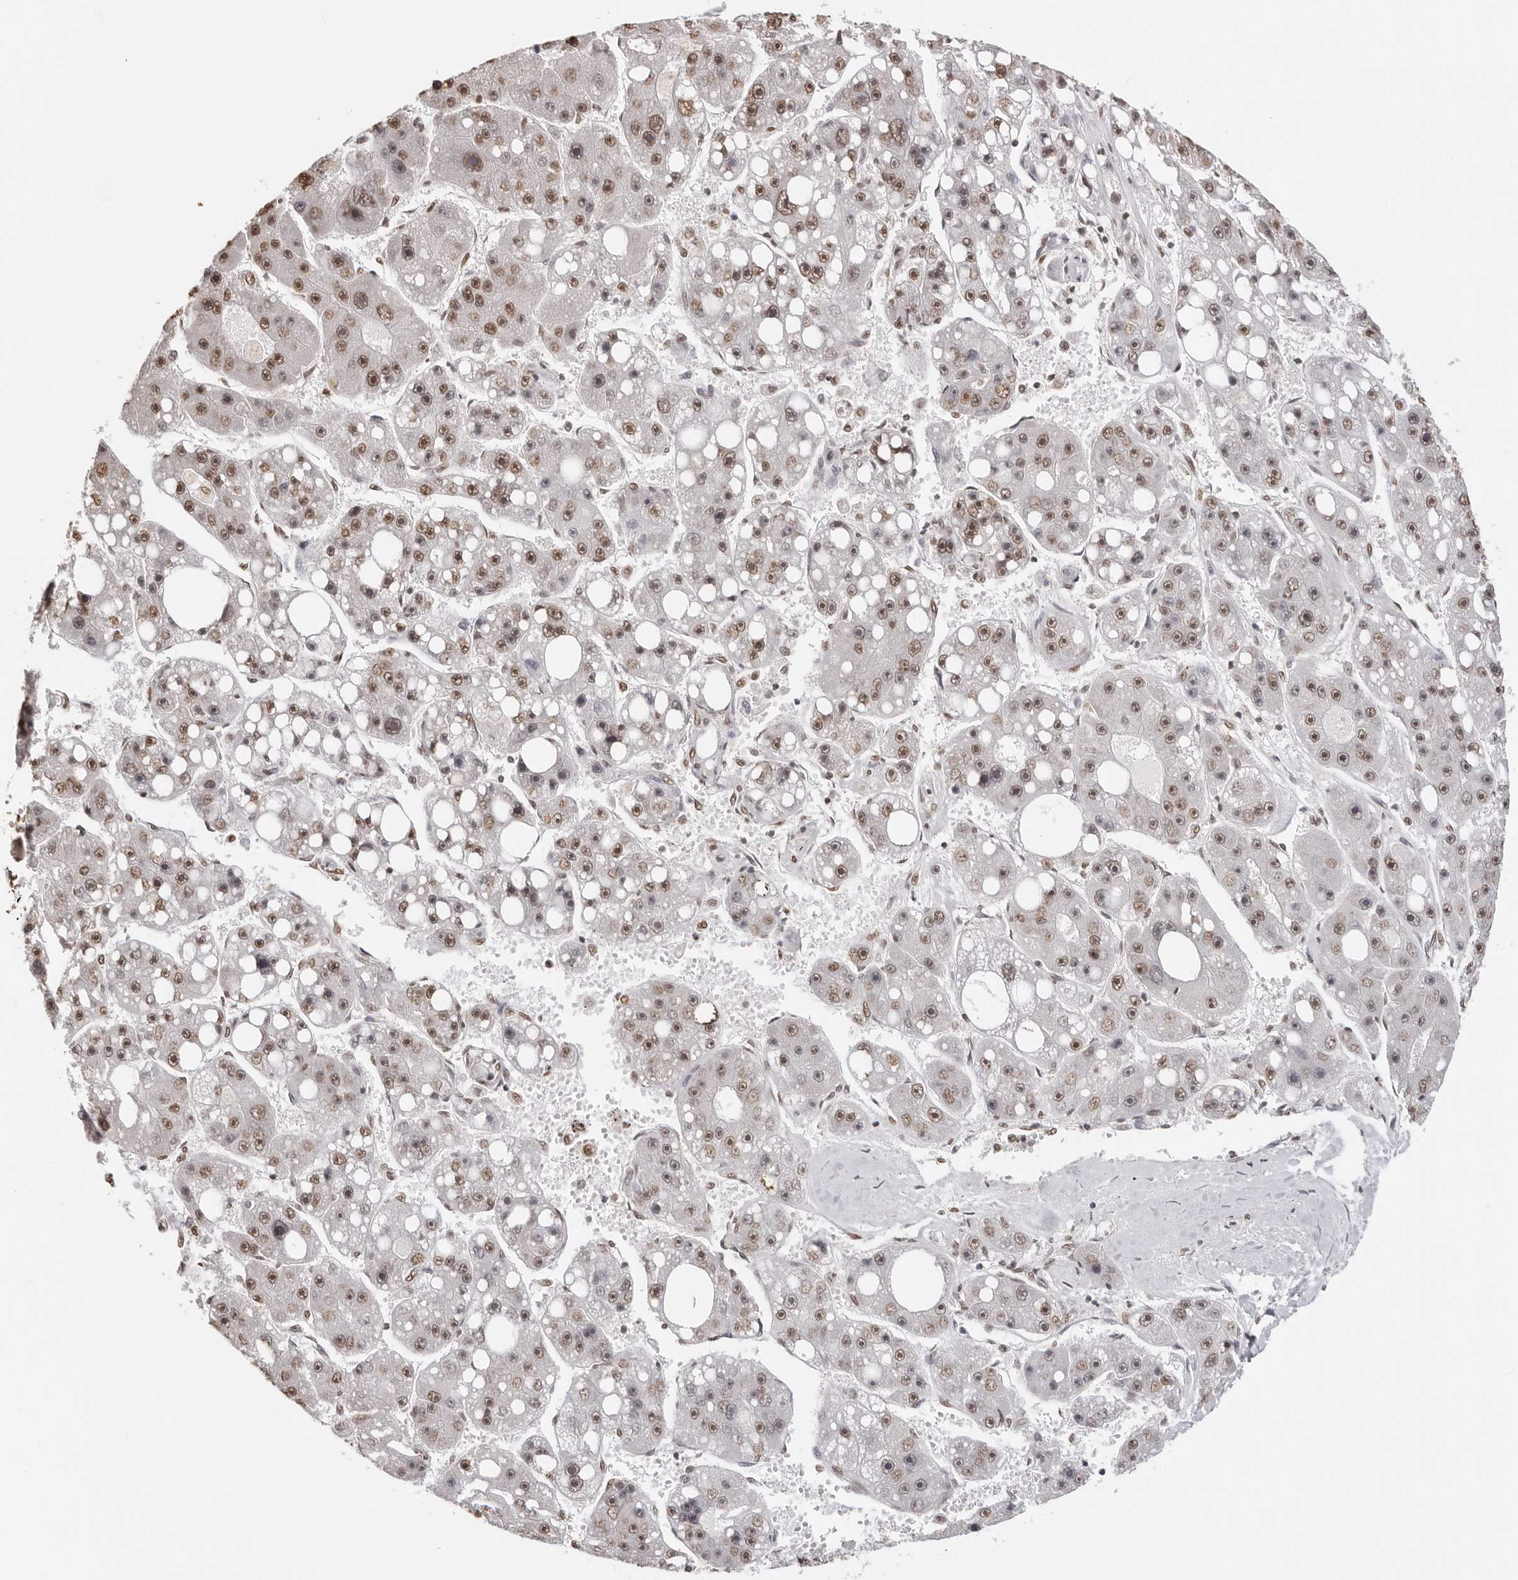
{"staining": {"intensity": "moderate", "quantity": ">75%", "location": "nuclear"}, "tissue": "liver cancer", "cell_type": "Tumor cells", "image_type": "cancer", "snomed": [{"axis": "morphology", "description": "Carcinoma, Hepatocellular, NOS"}, {"axis": "topography", "description": "Liver"}], "caption": "Immunohistochemistry (IHC) of liver cancer (hepatocellular carcinoma) exhibits medium levels of moderate nuclear positivity in about >75% of tumor cells.", "gene": "OLIG3", "patient": {"sex": "female", "age": 61}}